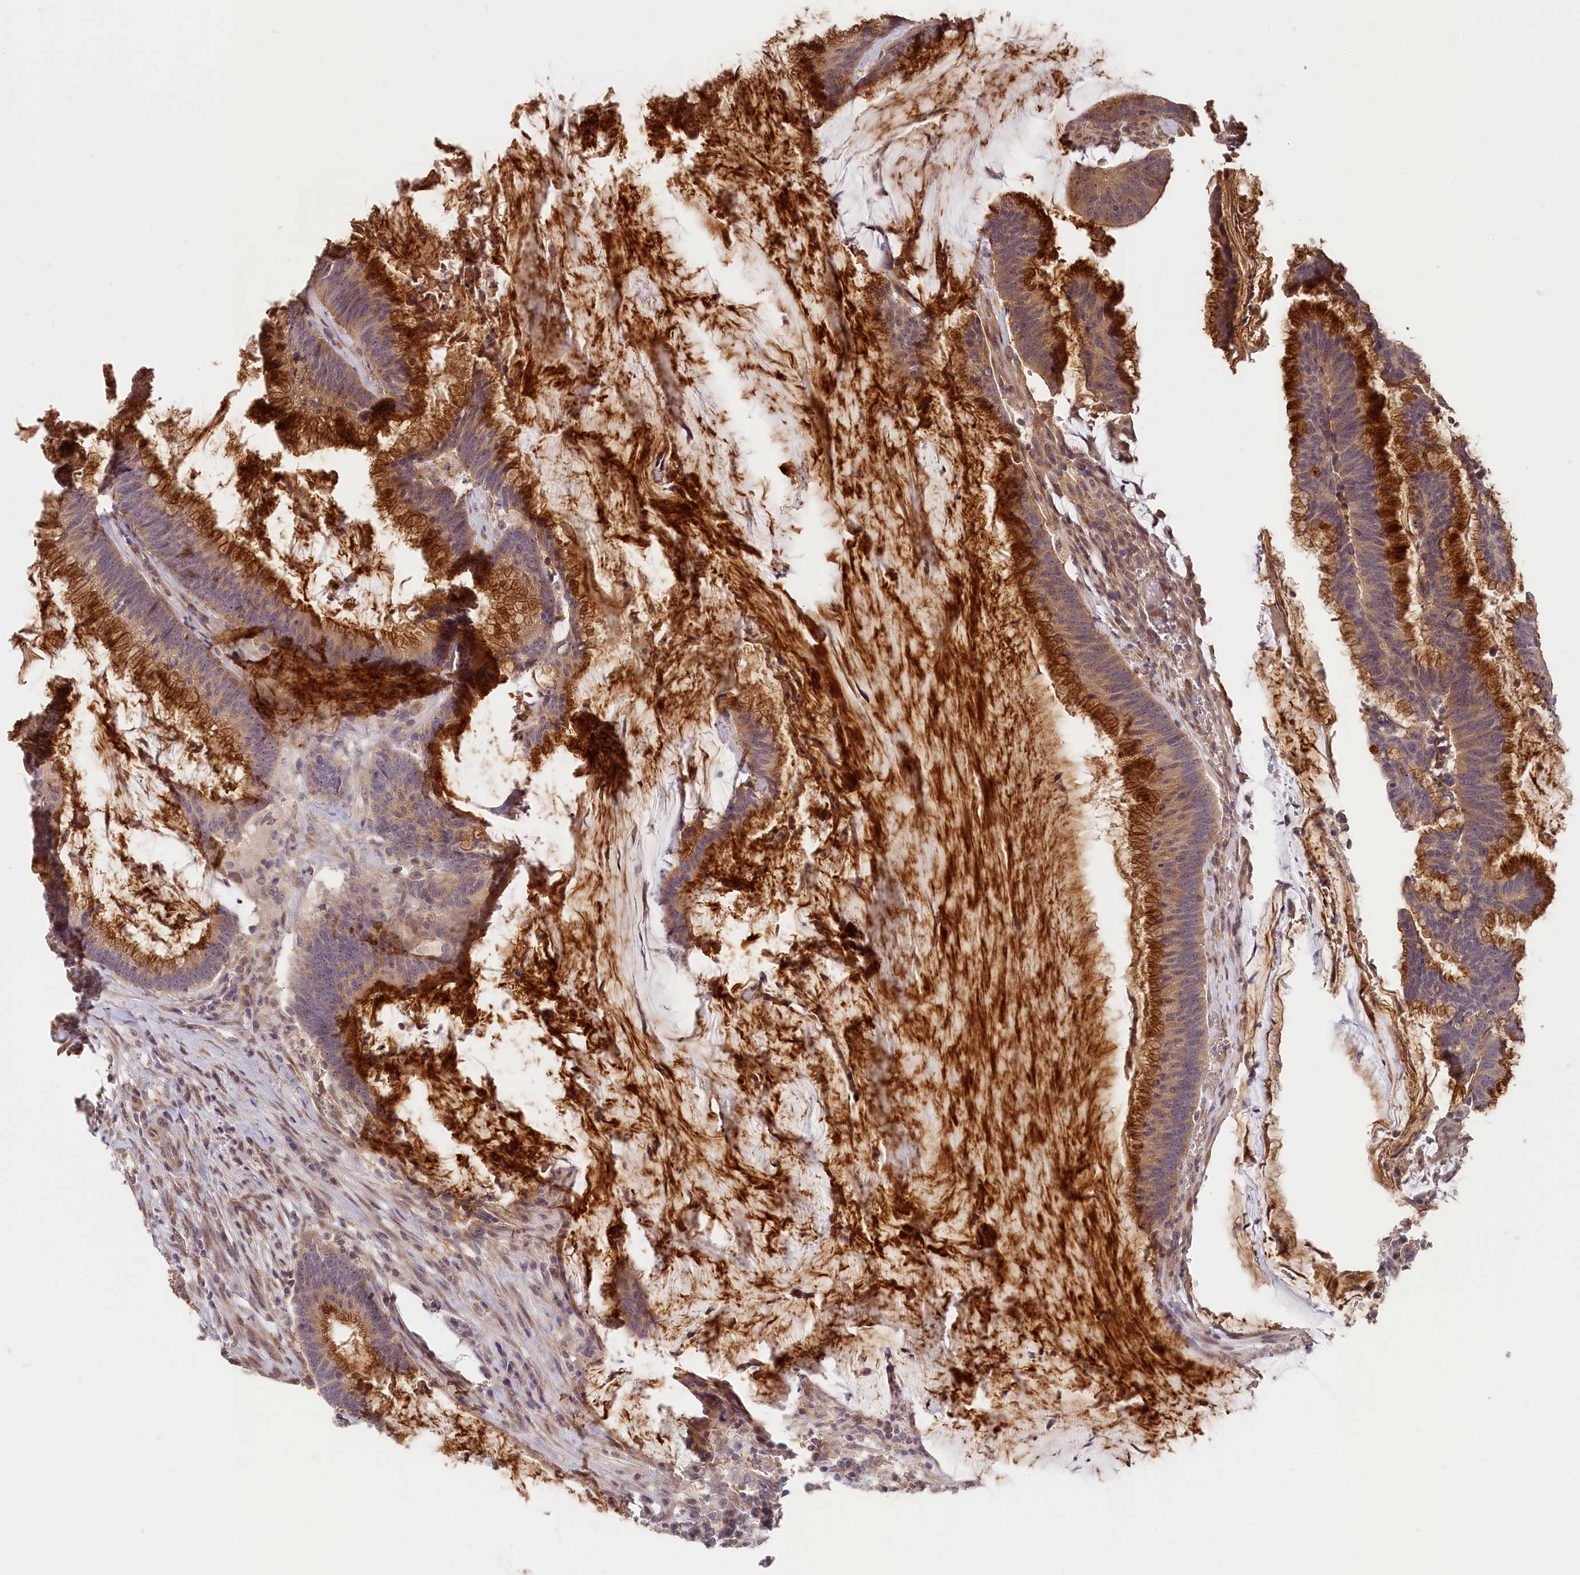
{"staining": {"intensity": "strong", "quantity": "25%-75%", "location": "cytoplasmic/membranous"}, "tissue": "colorectal cancer", "cell_type": "Tumor cells", "image_type": "cancer", "snomed": [{"axis": "morphology", "description": "Adenocarcinoma, NOS"}, {"axis": "topography", "description": "Rectum"}], "caption": "Strong cytoplasmic/membranous expression for a protein is appreciated in about 25%-75% of tumor cells of colorectal cancer using immunohistochemistry (IHC).", "gene": "STX16", "patient": {"sex": "female", "age": 77}}